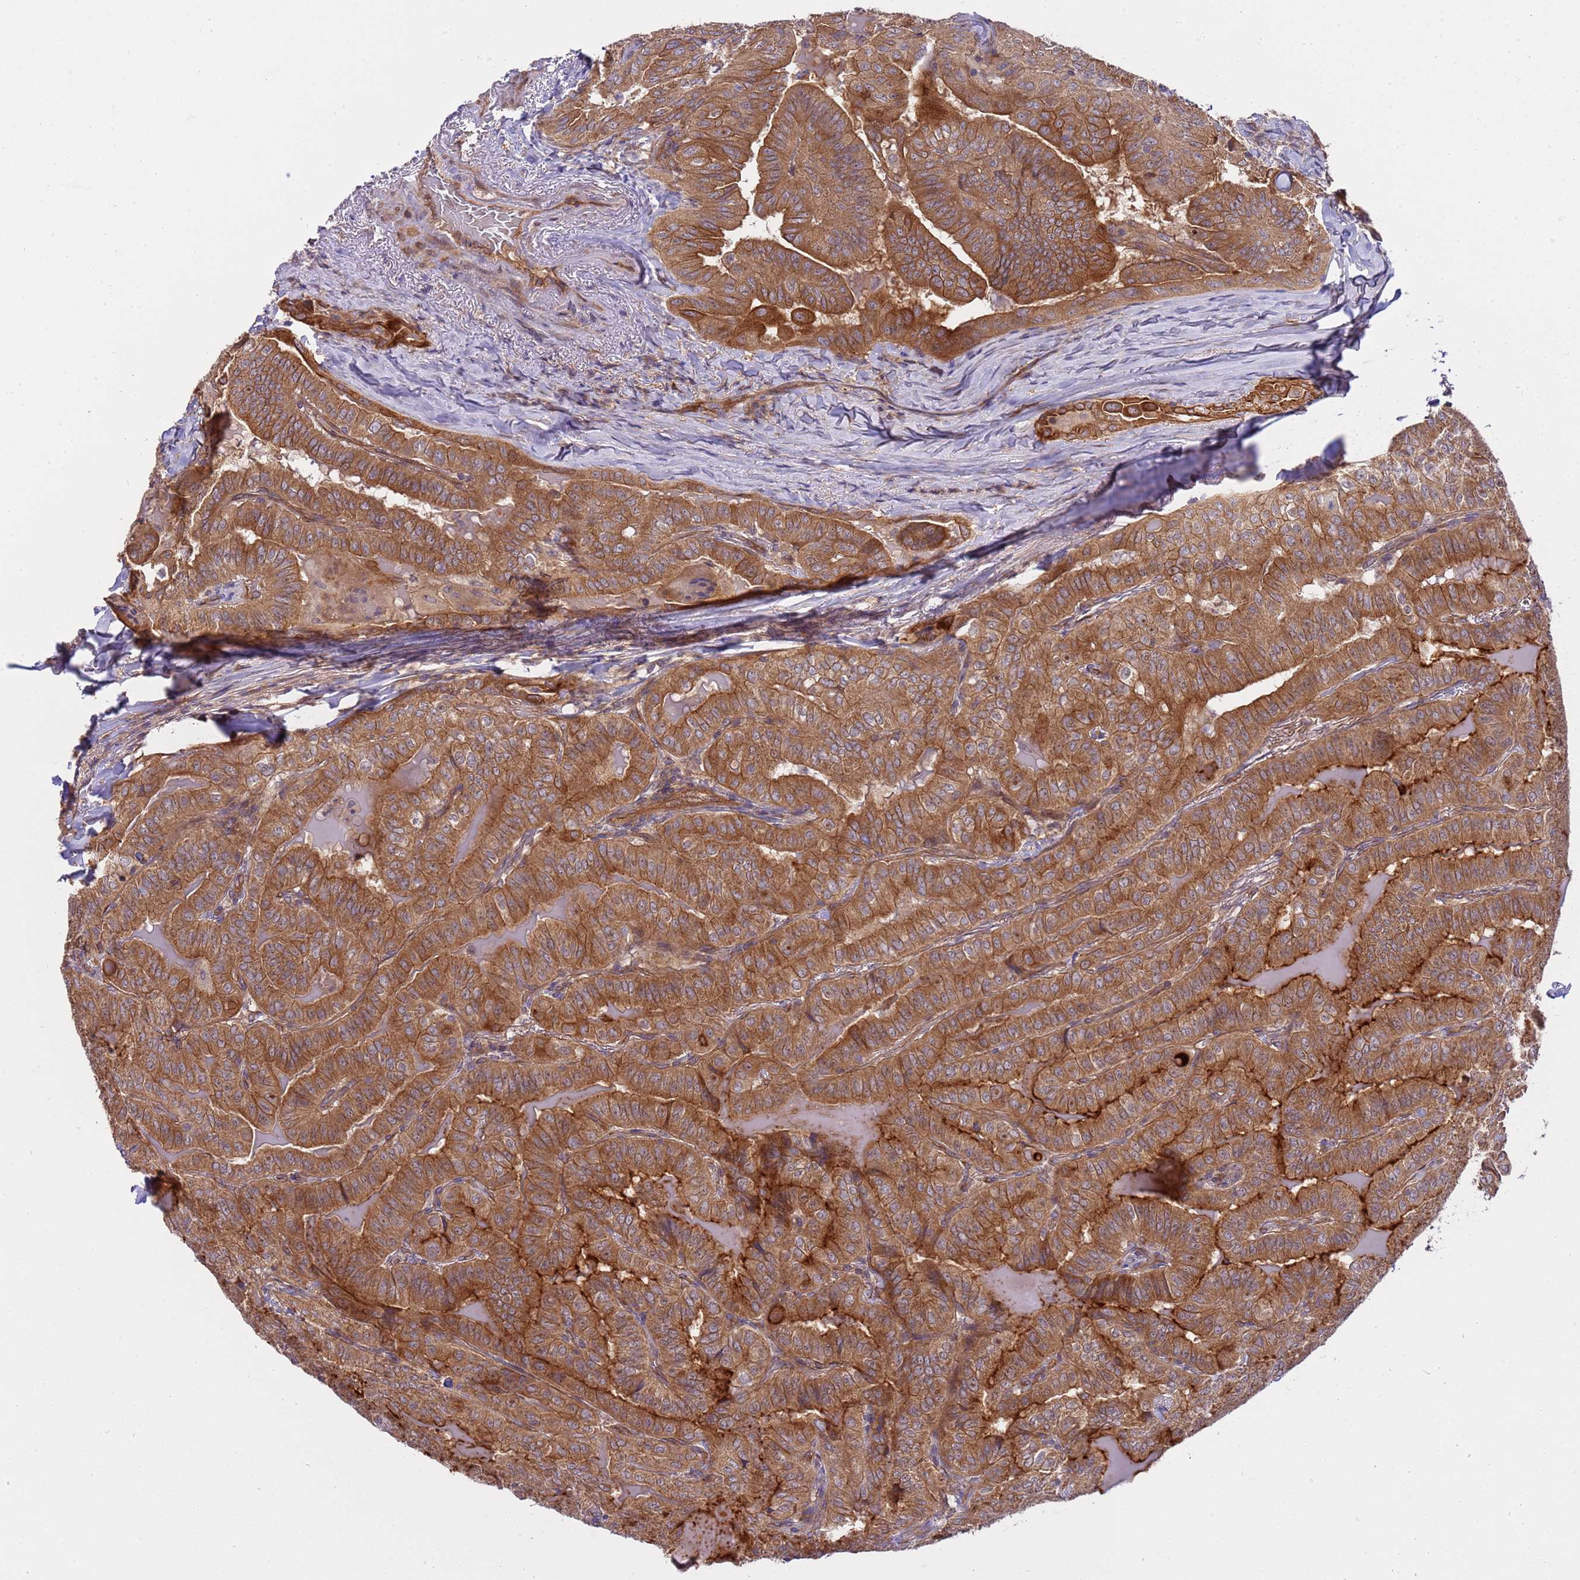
{"staining": {"intensity": "strong", "quantity": ">75%", "location": "cytoplasmic/membranous"}, "tissue": "thyroid cancer", "cell_type": "Tumor cells", "image_type": "cancer", "snomed": [{"axis": "morphology", "description": "Papillary adenocarcinoma, NOS"}, {"axis": "topography", "description": "Thyroid gland"}], "caption": "Immunohistochemical staining of thyroid papillary adenocarcinoma displays strong cytoplasmic/membranous protein expression in approximately >75% of tumor cells.", "gene": "SMCO3", "patient": {"sex": "female", "age": 68}}